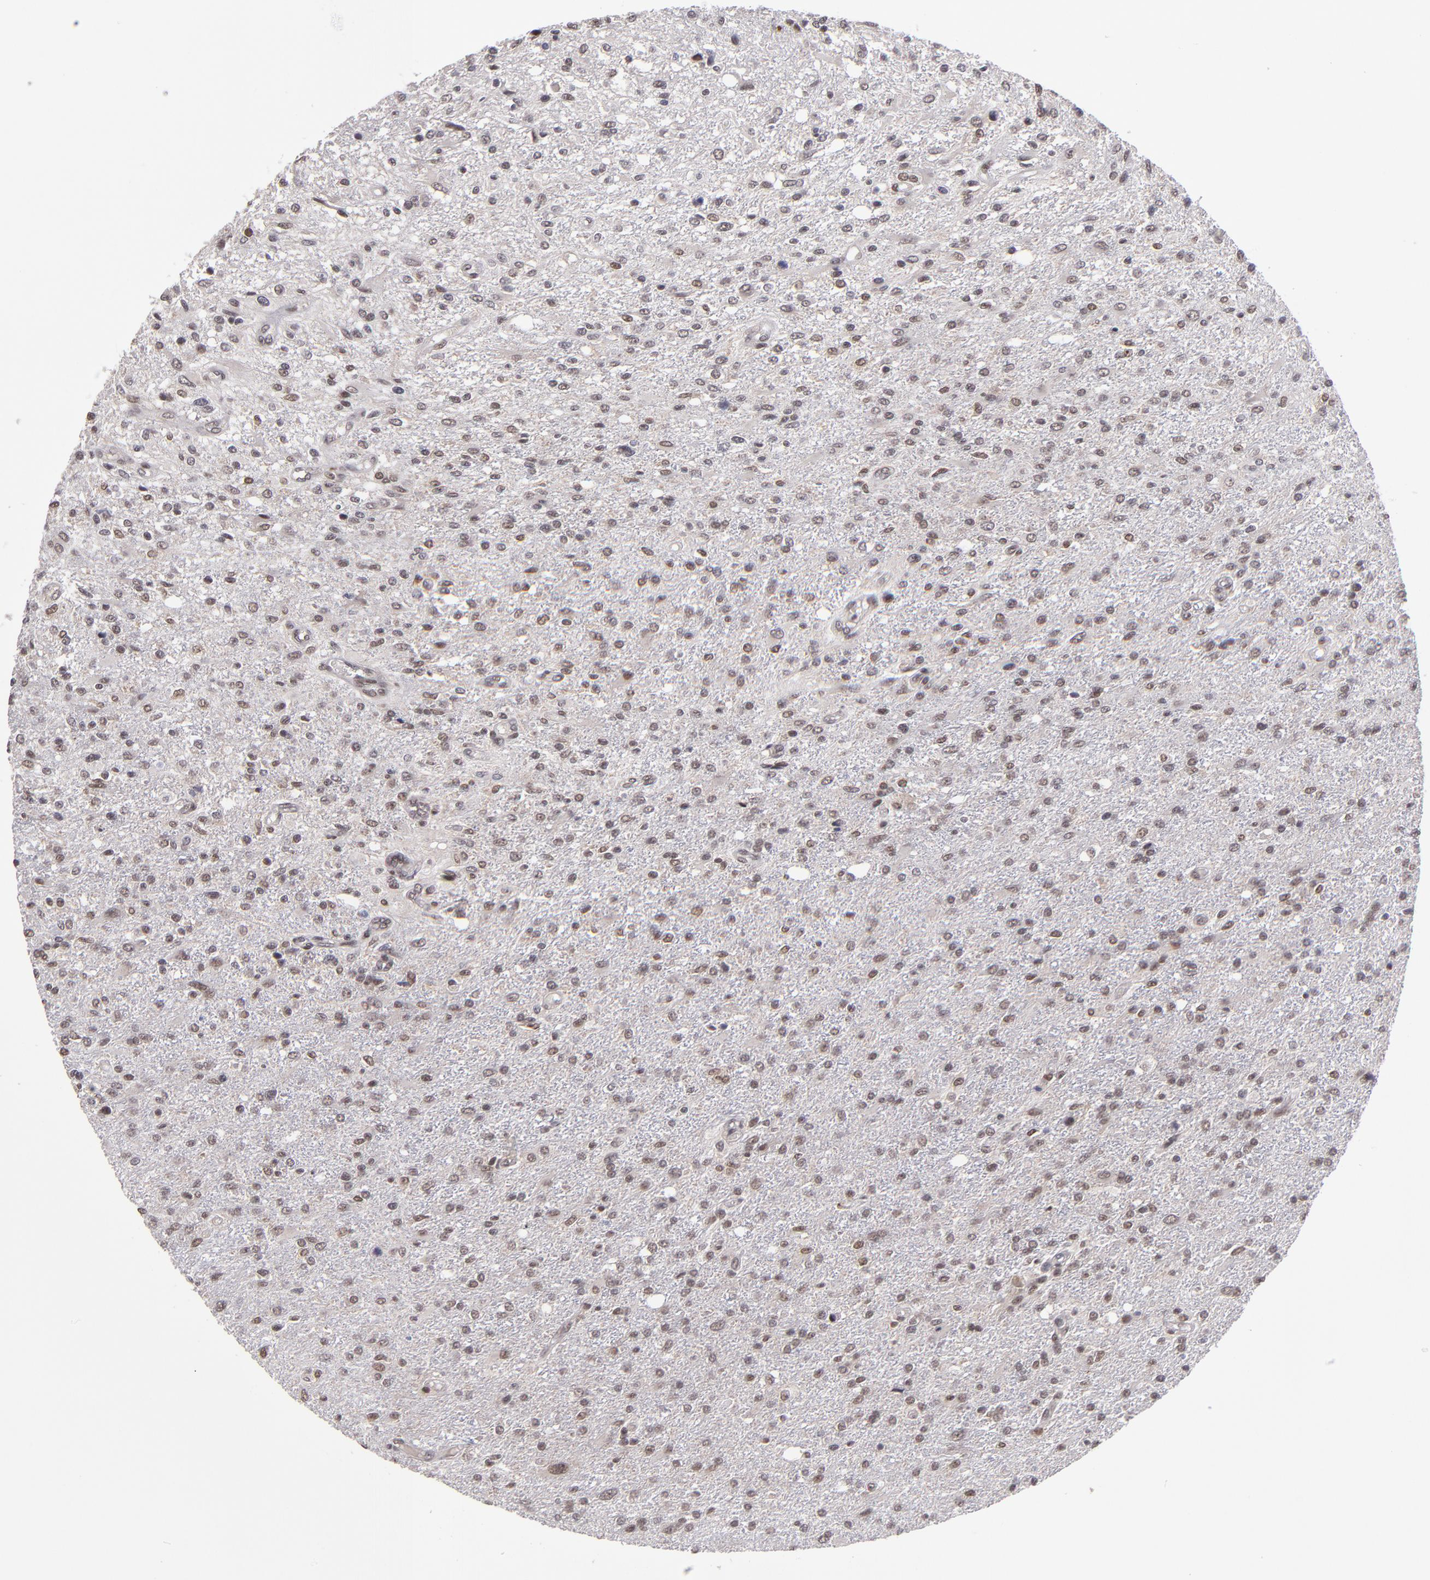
{"staining": {"intensity": "moderate", "quantity": ">75%", "location": "nuclear"}, "tissue": "glioma", "cell_type": "Tumor cells", "image_type": "cancer", "snomed": [{"axis": "morphology", "description": "Glioma, malignant, High grade"}, {"axis": "topography", "description": "Cerebral cortex"}], "caption": "Protein expression analysis of human glioma reveals moderate nuclear staining in about >75% of tumor cells. (DAB = brown stain, brightfield microscopy at high magnification).", "gene": "EP300", "patient": {"sex": "male", "age": 76}}